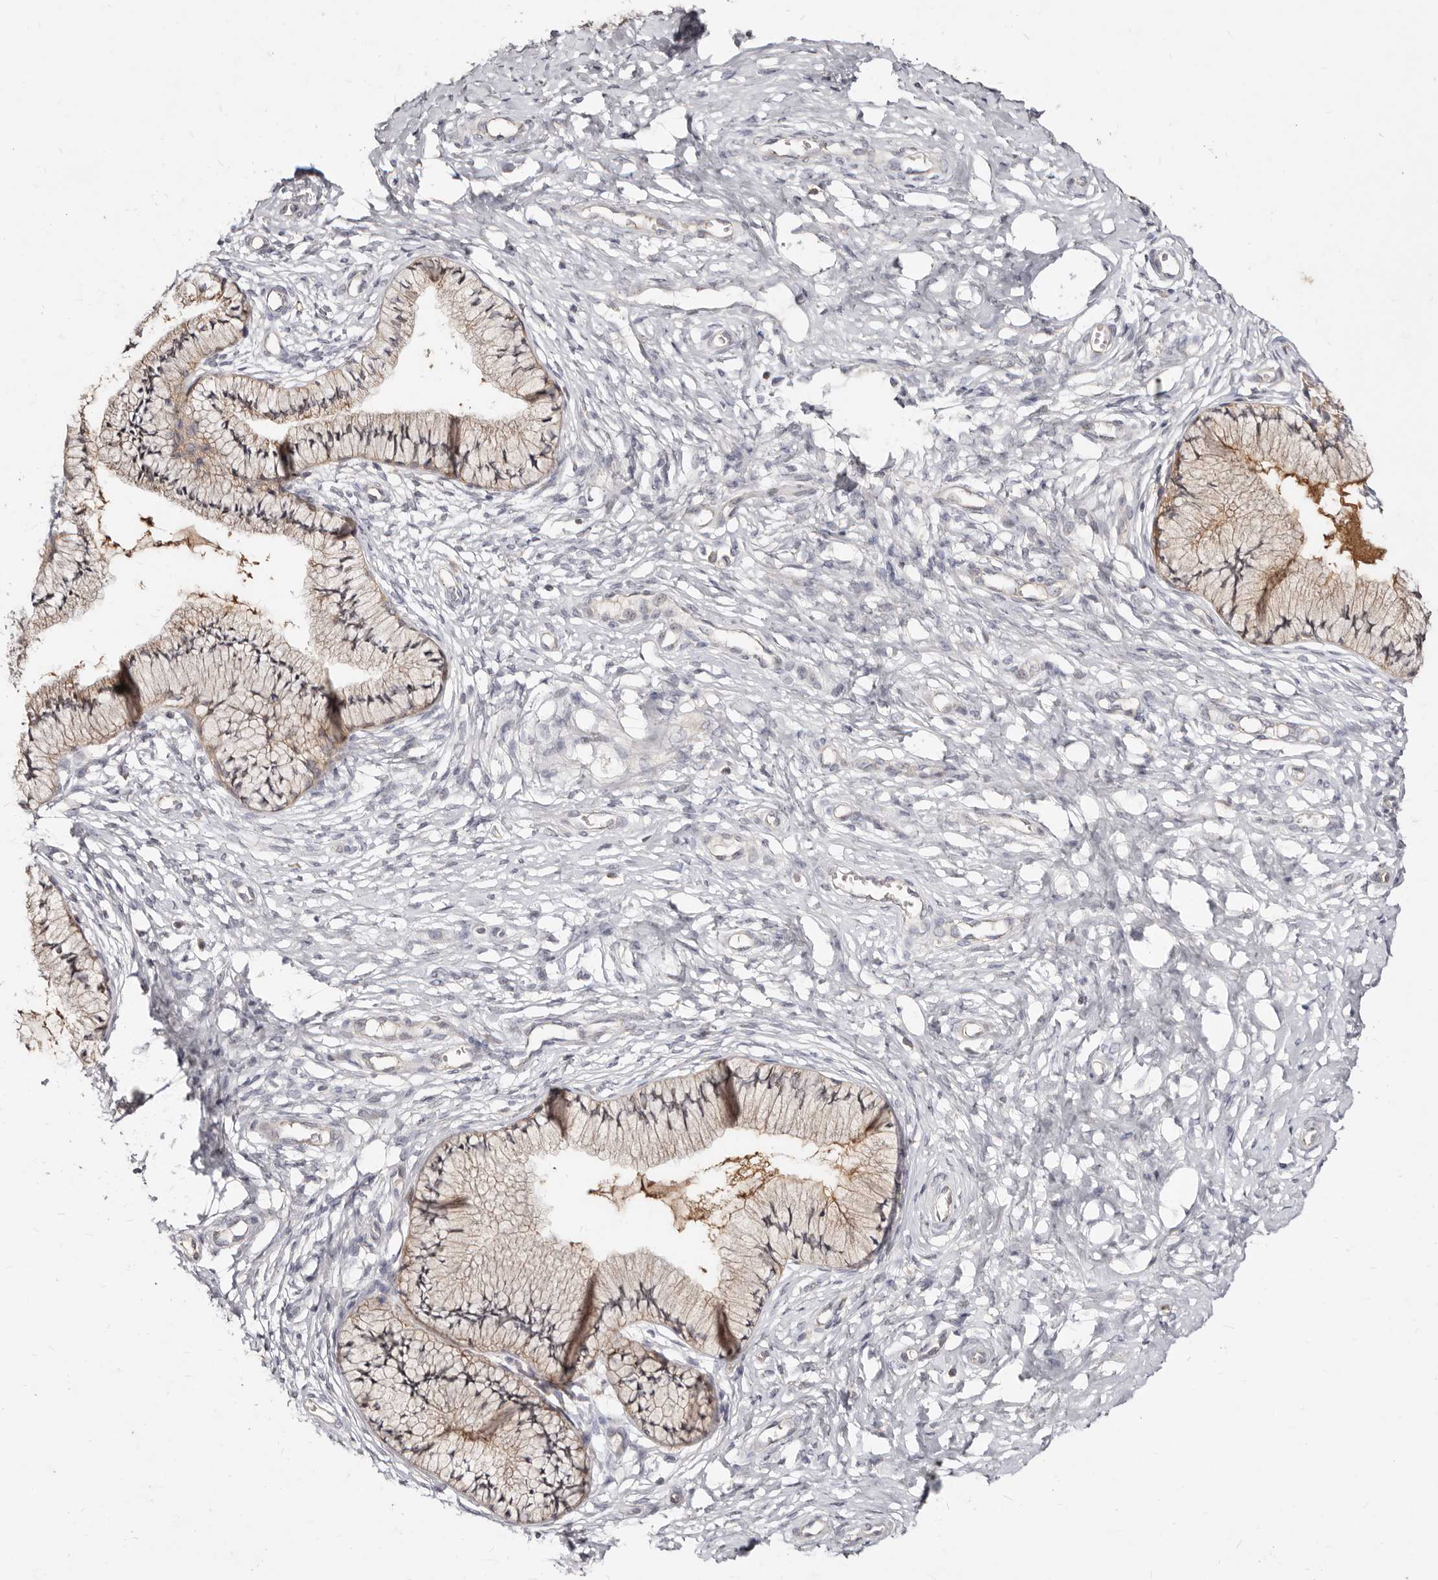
{"staining": {"intensity": "moderate", "quantity": ">75%", "location": "cytoplasmic/membranous"}, "tissue": "cervix", "cell_type": "Glandular cells", "image_type": "normal", "snomed": [{"axis": "morphology", "description": "Normal tissue, NOS"}, {"axis": "topography", "description": "Cervix"}], "caption": "The image exhibits staining of unremarkable cervix, revealing moderate cytoplasmic/membranous protein expression (brown color) within glandular cells.", "gene": "TC2N", "patient": {"sex": "female", "age": 36}}